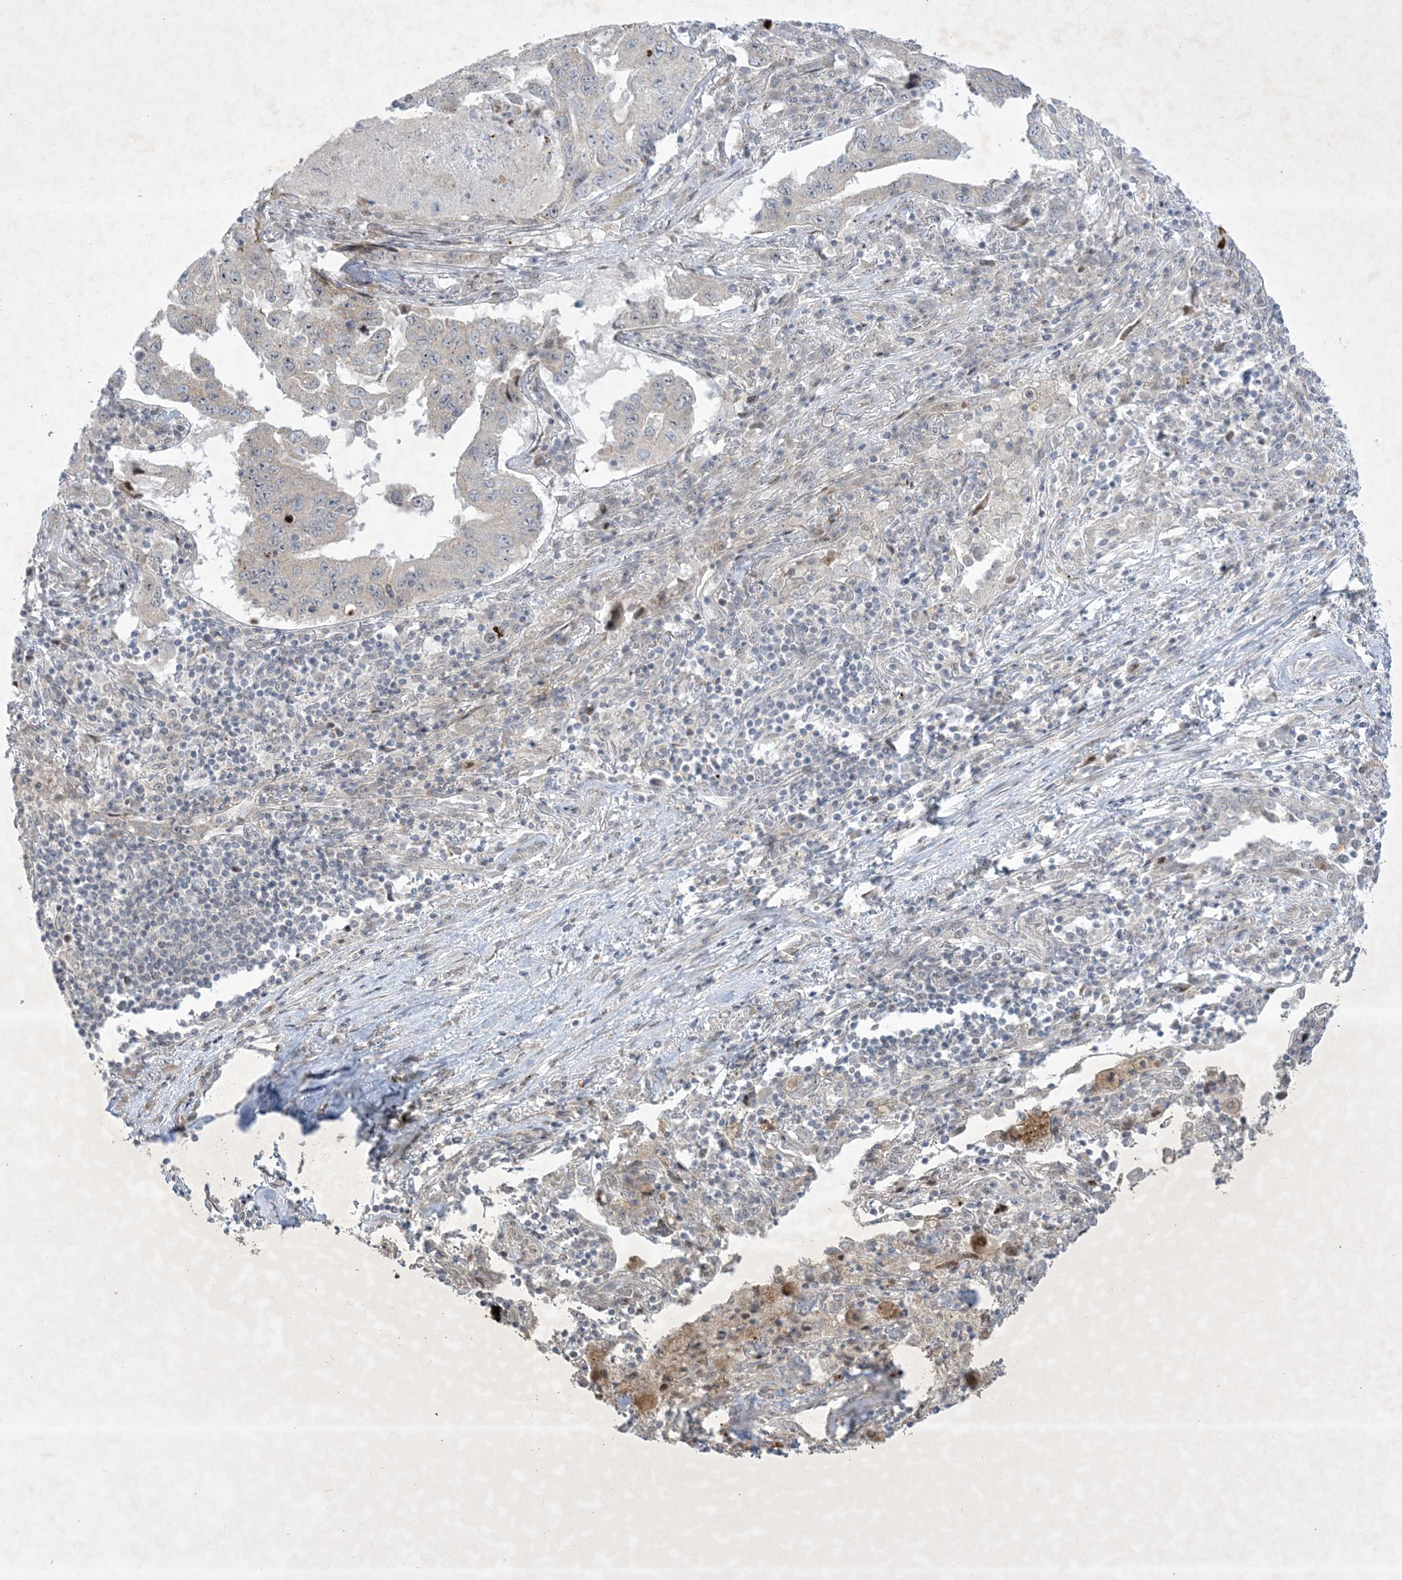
{"staining": {"intensity": "negative", "quantity": "none", "location": "none"}, "tissue": "lung cancer", "cell_type": "Tumor cells", "image_type": "cancer", "snomed": [{"axis": "morphology", "description": "Adenocarcinoma, NOS"}, {"axis": "topography", "description": "Lung"}], "caption": "Protein analysis of lung cancer demonstrates no significant expression in tumor cells.", "gene": "SOGA3", "patient": {"sex": "female", "age": 51}}